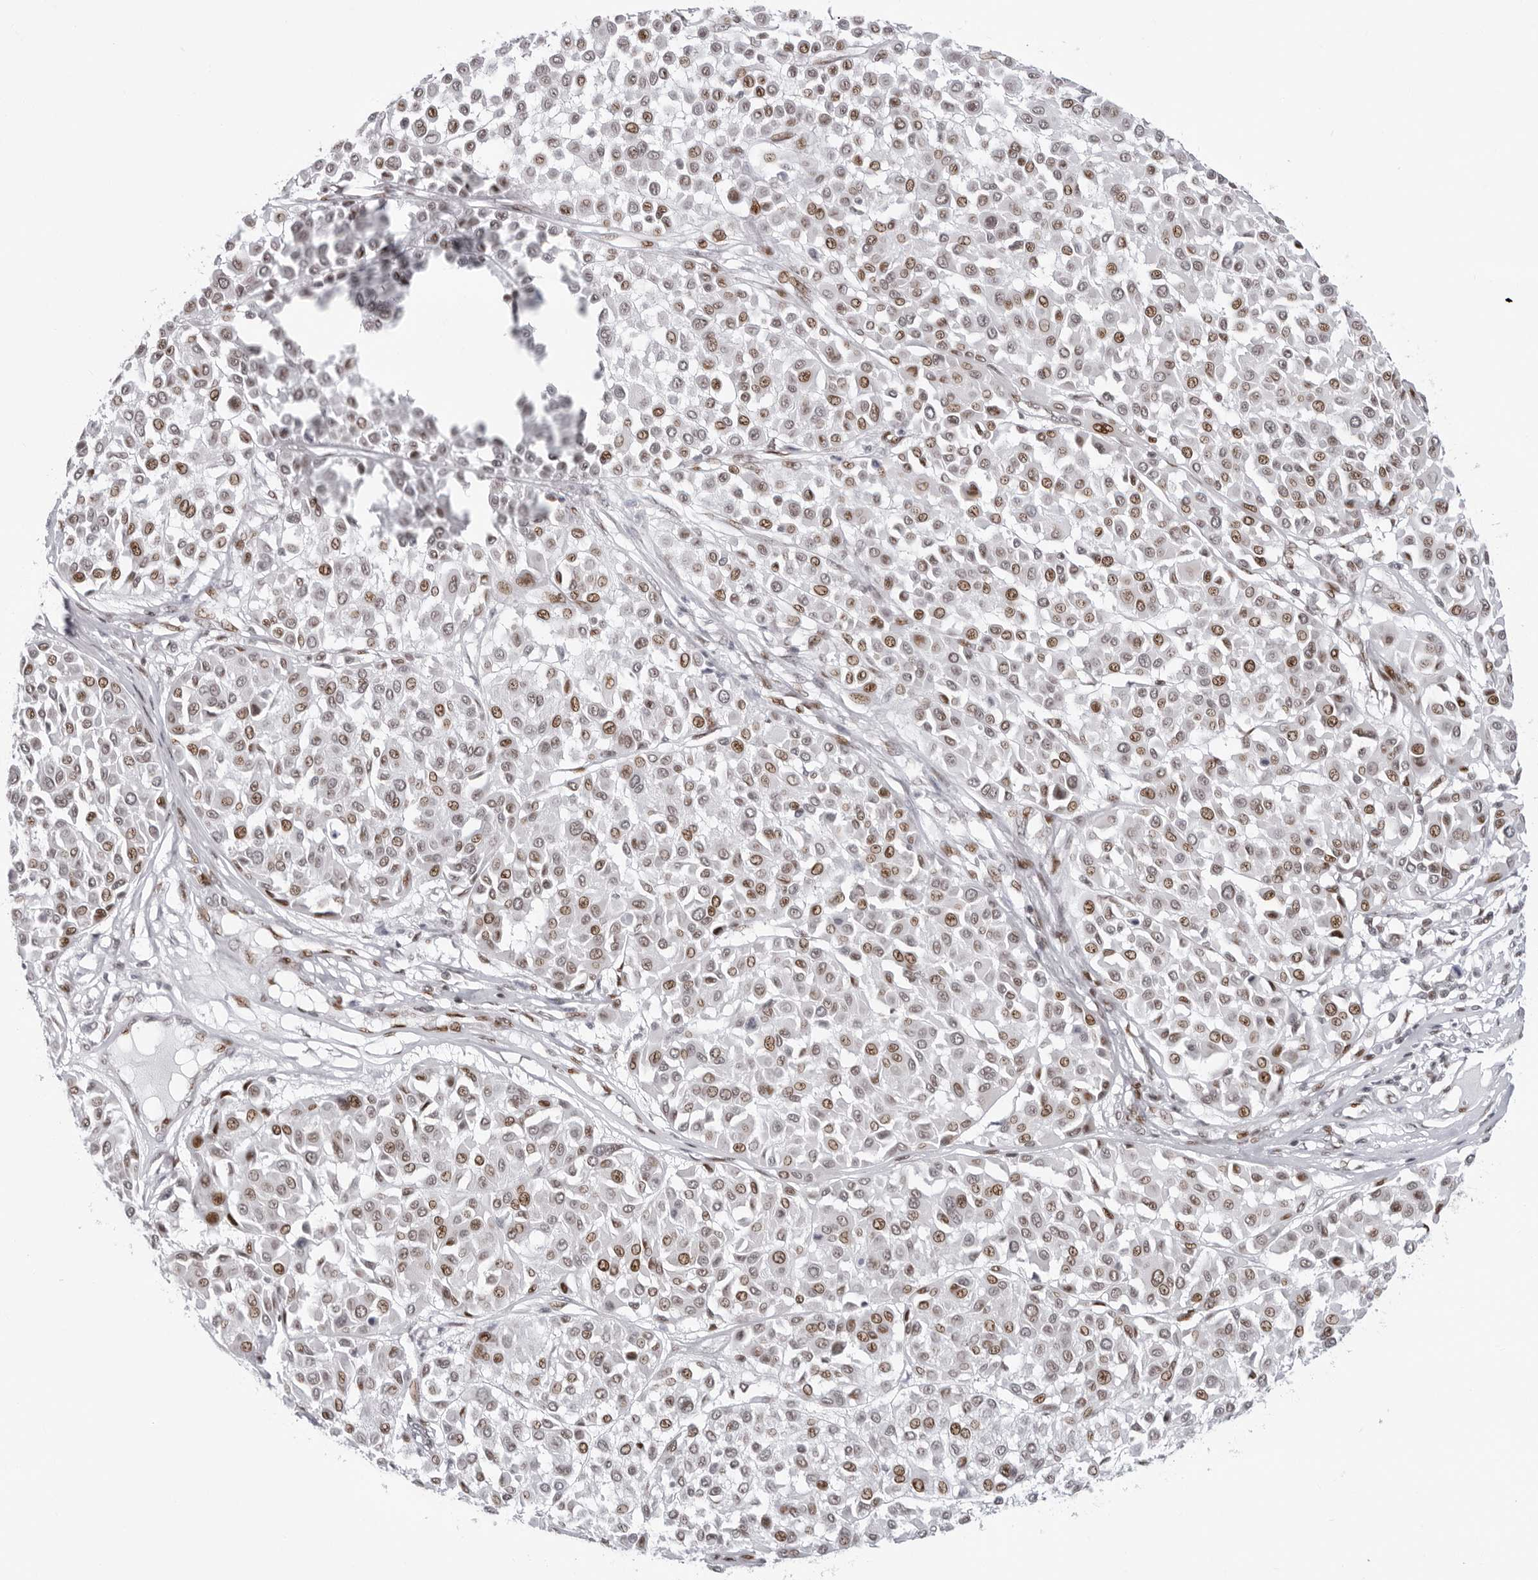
{"staining": {"intensity": "moderate", "quantity": "25%-75%", "location": "nuclear"}, "tissue": "melanoma", "cell_type": "Tumor cells", "image_type": "cancer", "snomed": [{"axis": "morphology", "description": "Malignant melanoma, Metastatic site"}, {"axis": "topography", "description": "Soft tissue"}], "caption": "DAB immunohistochemical staining of human malignant melanoma (metastatic site) exhibits moderate nuclear protein staining in approximately 25%-75% of tumor cells.", "gene": "NTPCR", "patient": {"sex": "male", "age": 41}}